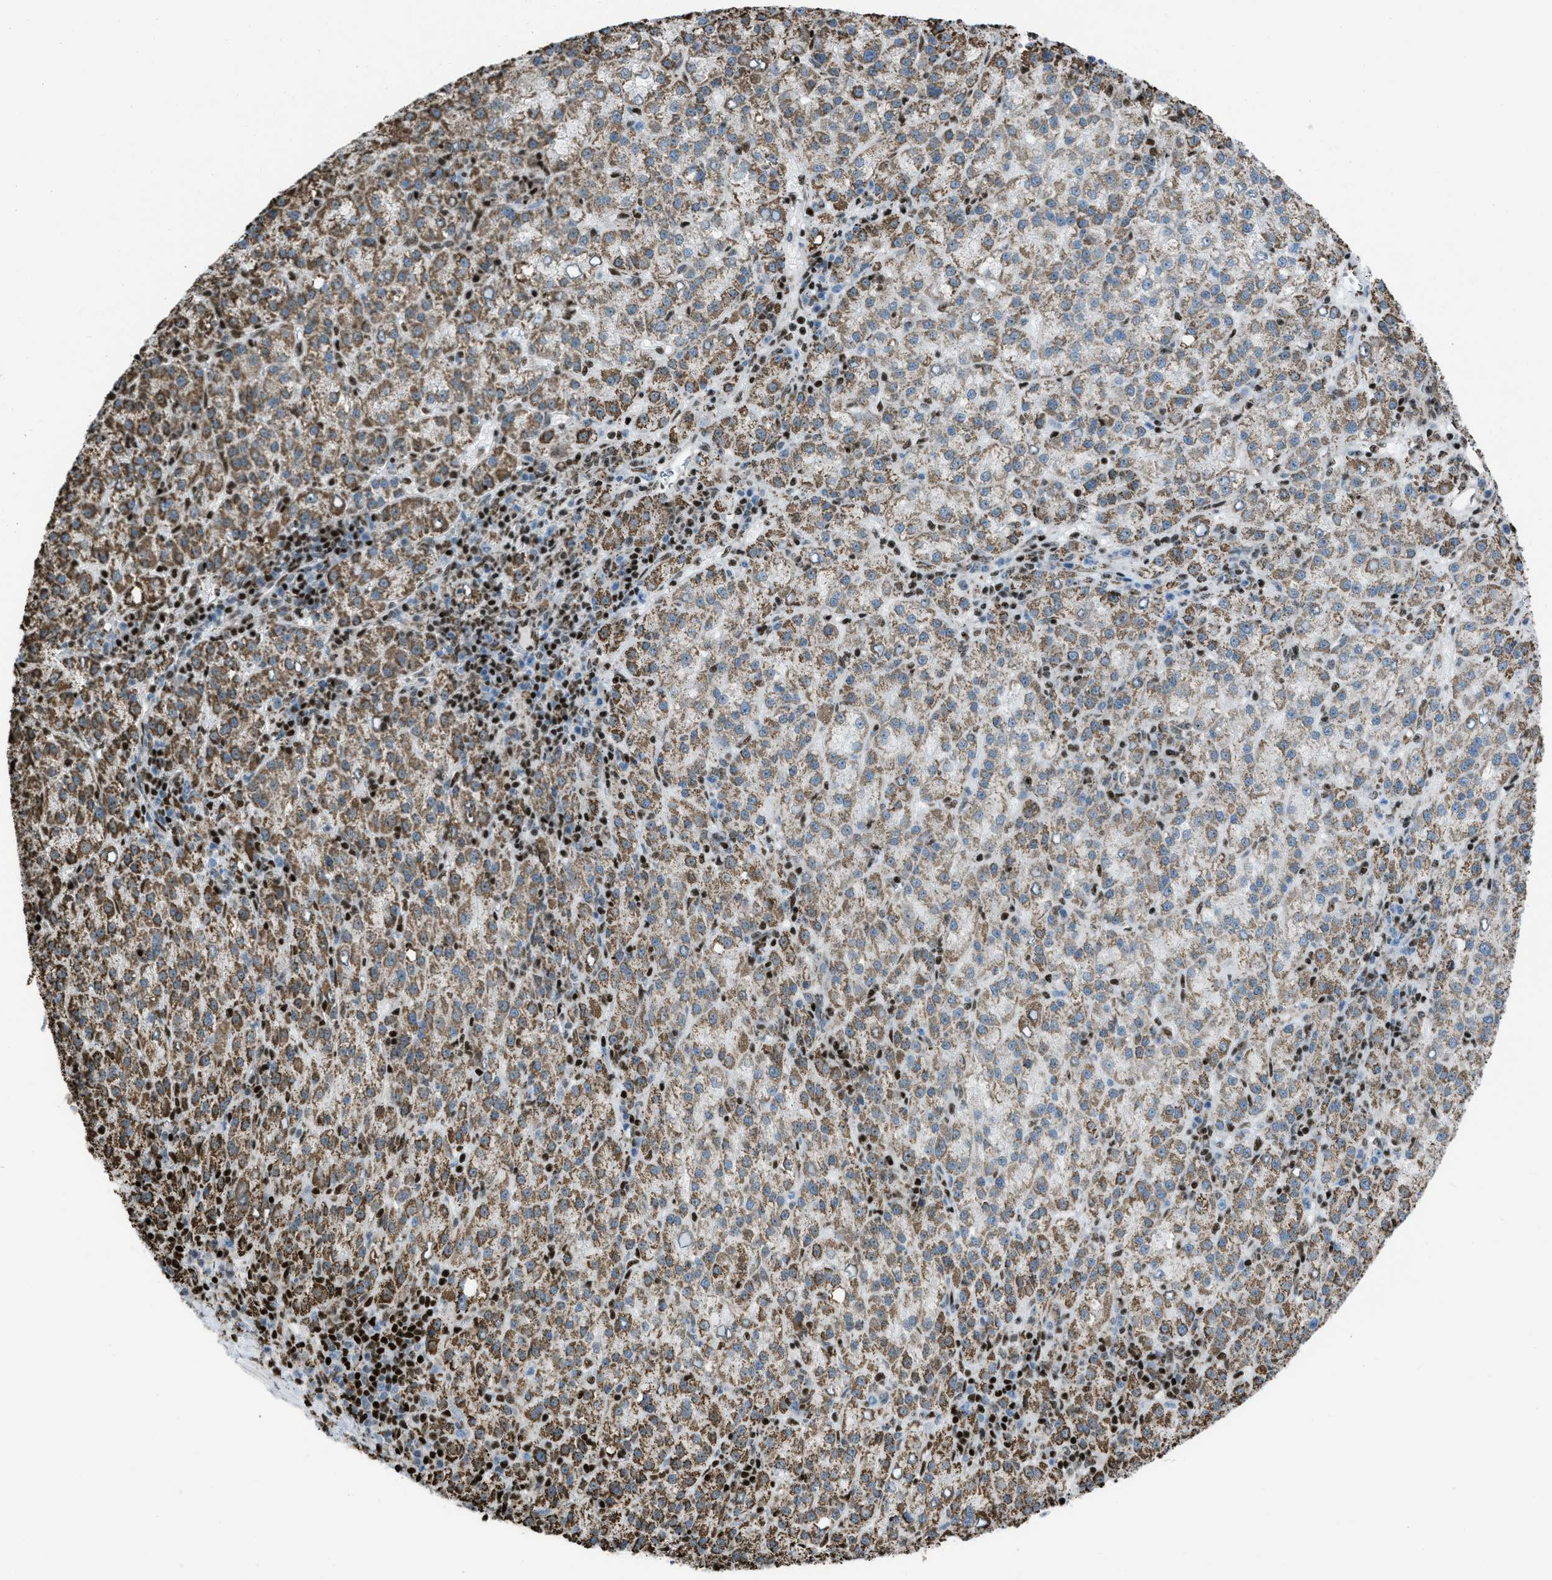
{"staining": {"intensity": "moderate", "quantity": ">75%", "location": "cytoplasmic/membranous"}, "tissue": "liver cancer", "cell_type": "Tumor cells", "image_type": "cancer", "snomed": [{"axis": "morphology", "description": "Carcinoma, Hepatocellular, NOS"}, {"axis": "topography", "description": "Liver"}], "caption": "High-magnification brightfield microscopy of liver cancer stained with DAB (brown) and counterstained with hematoxylin (blue). tumor cells exhibit moderate cytoplasmic/membranous staining is appreciated in approximately>75% of cells.", "gene": "SLFN5", "patient": {"sex": "female", "age": 58}}